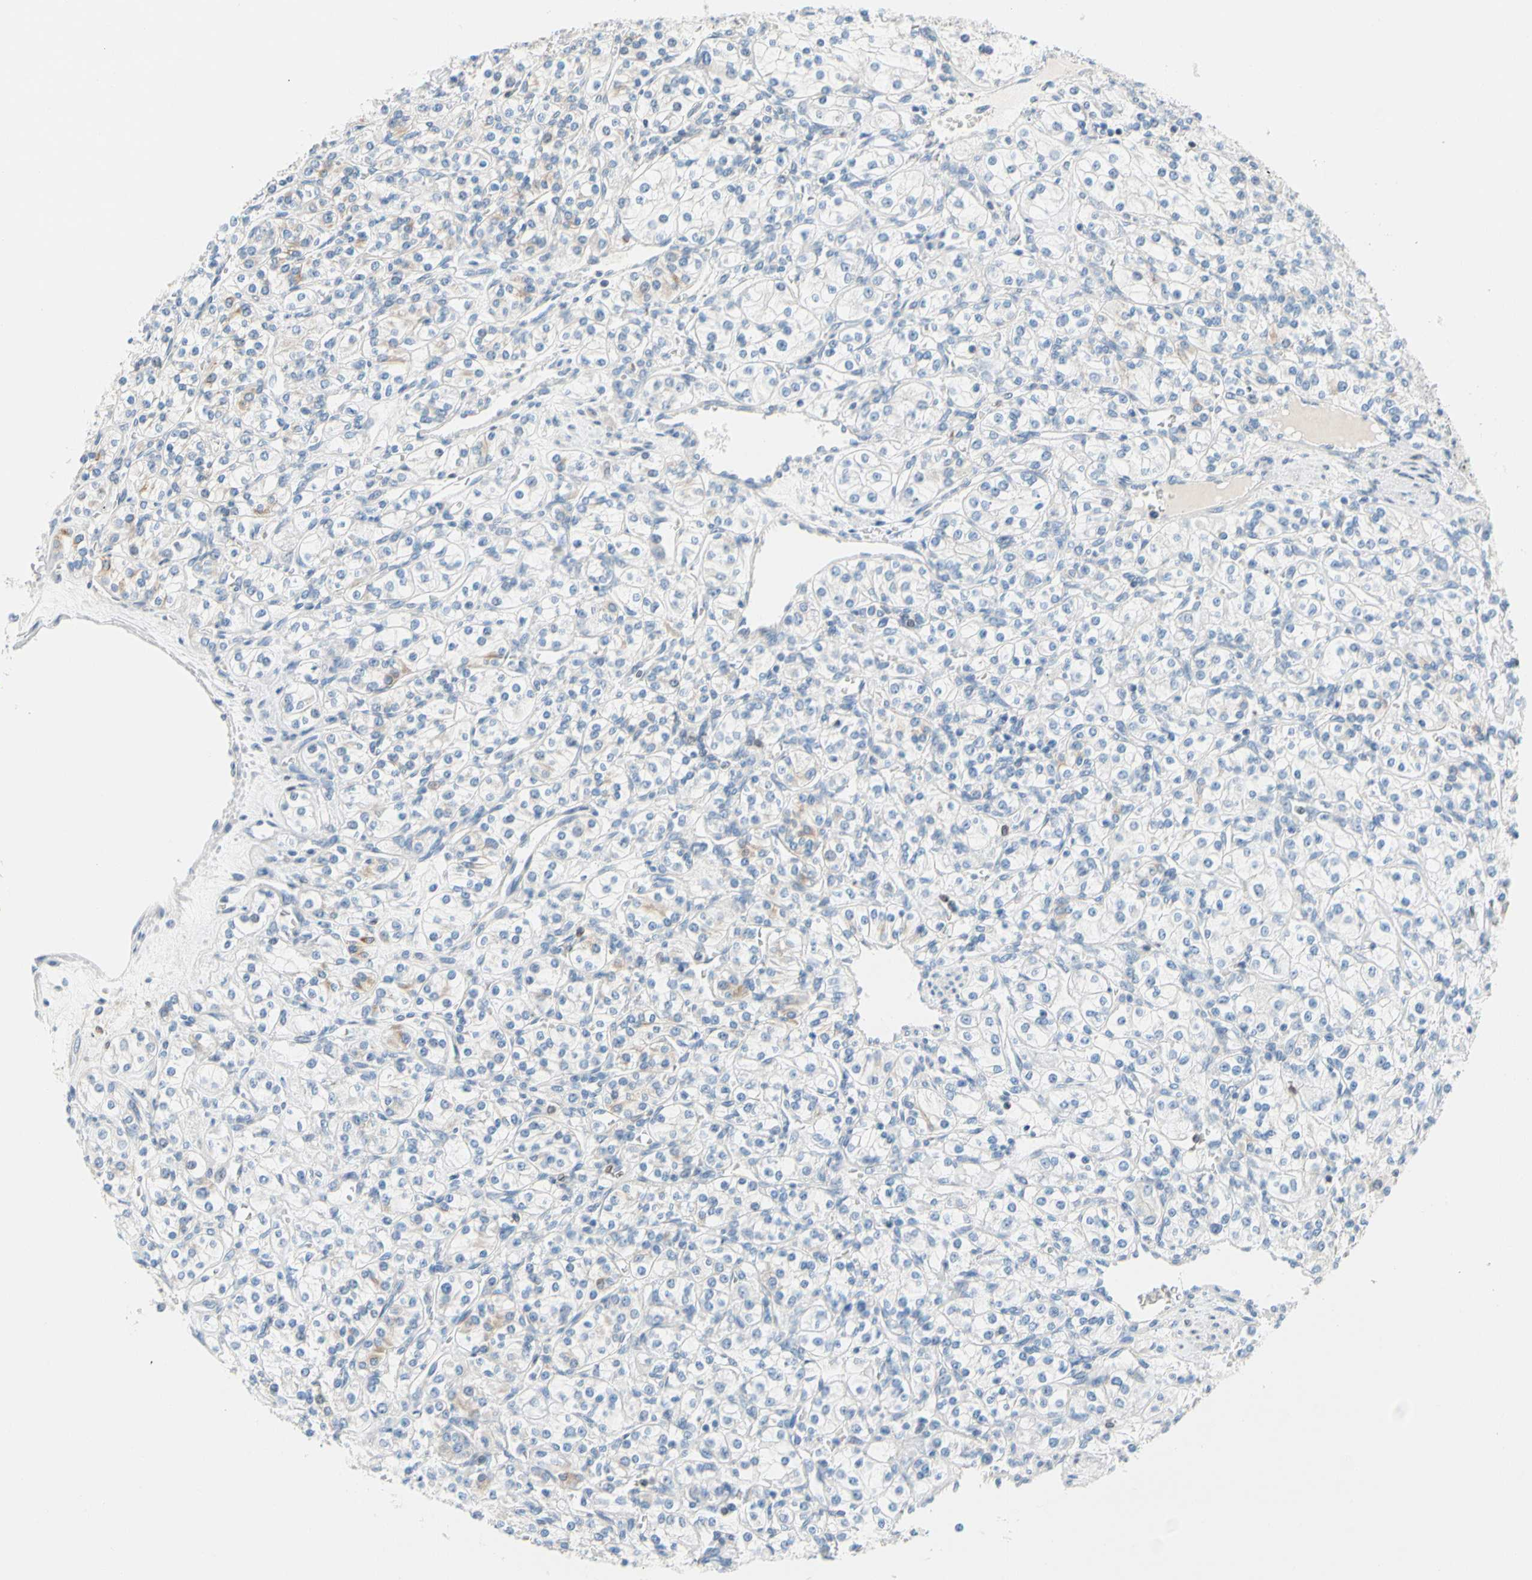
{"staining": {"intensity": "negative", "quantity": "none", "location": "none"}, "tissue": "renal cancer", "cell_type": "Tumor cells", "image_type": "cancer", "snomed": [{"axis": "morphology", "description": "Adenocarcinoma, NOS"}, {"axis": "topography", "description": "Kidney"}], "caption": "The micrograph shows no staining of tumor cells in renal cancer (adenocarcinoma). The staining was performed using DAB to visualize the protein expression in brown, while the nuclei were stained in blue with hematoxylin (Magnification: 20x).", "gene": "ZNF132", "patient": {"sex": "male", "age": 77}}